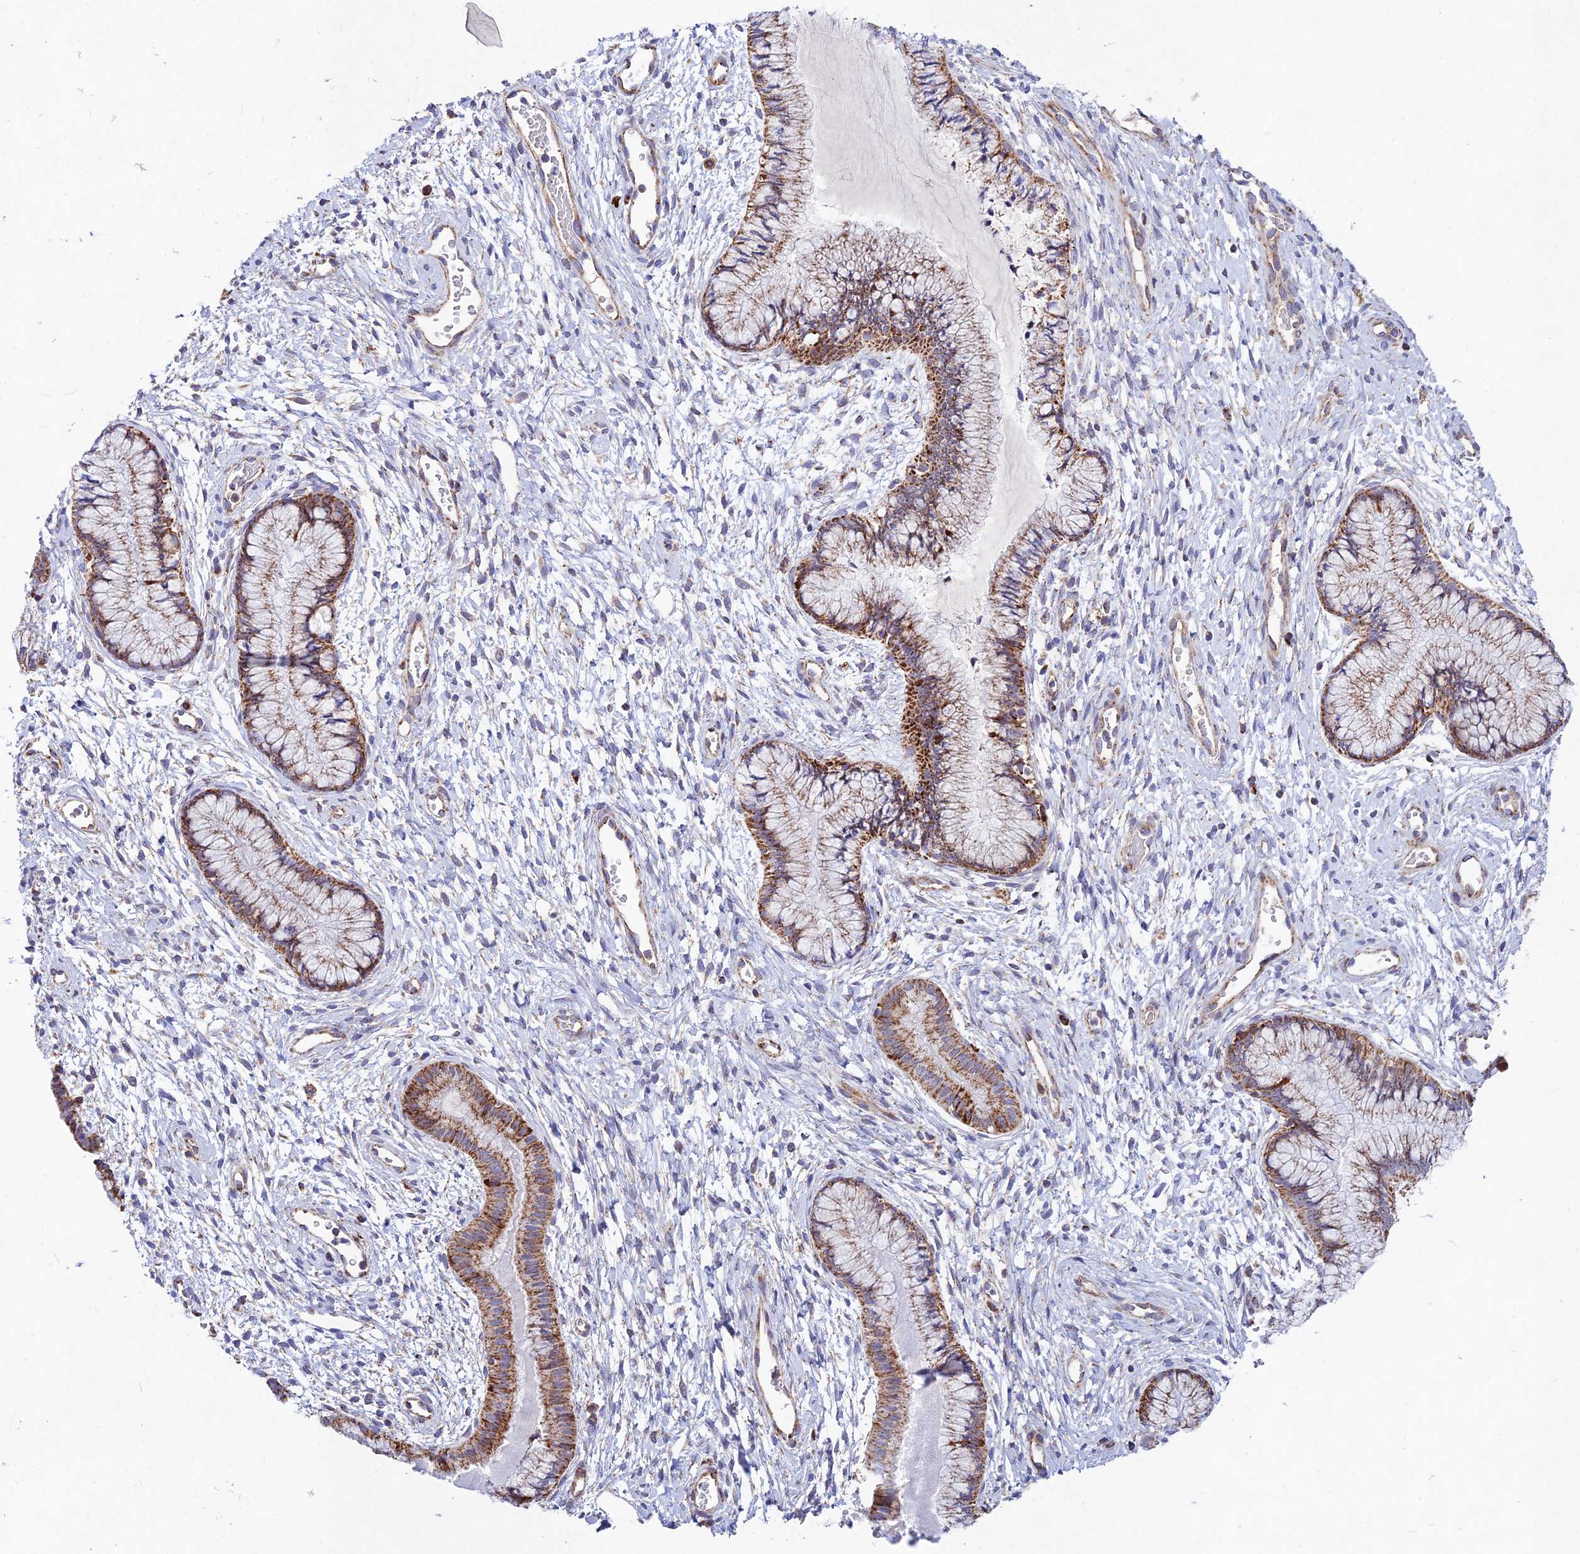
{"staining": {"intensity": "strong", "quantity": "25%-75%", "location": "cytoplasmic/membranous"}, "tissue": "cervix", "cell_type": "Glandular cells", "image_type": "normal", "snomed": [{"axis": "morphology", "description": "Normal tissue, NOS"}, {"axis": "topography", "description": "Cervix"}], "caption": "This image demonstrates immunohistochemistry (IHC) staining of unremarkable human cervix, with high strong cytoplasmic/membranous staining in approximately 25%-75% of glandular cells.", "gene": "KHDC3L", "patient": {"sex": "female", "age": 42}}